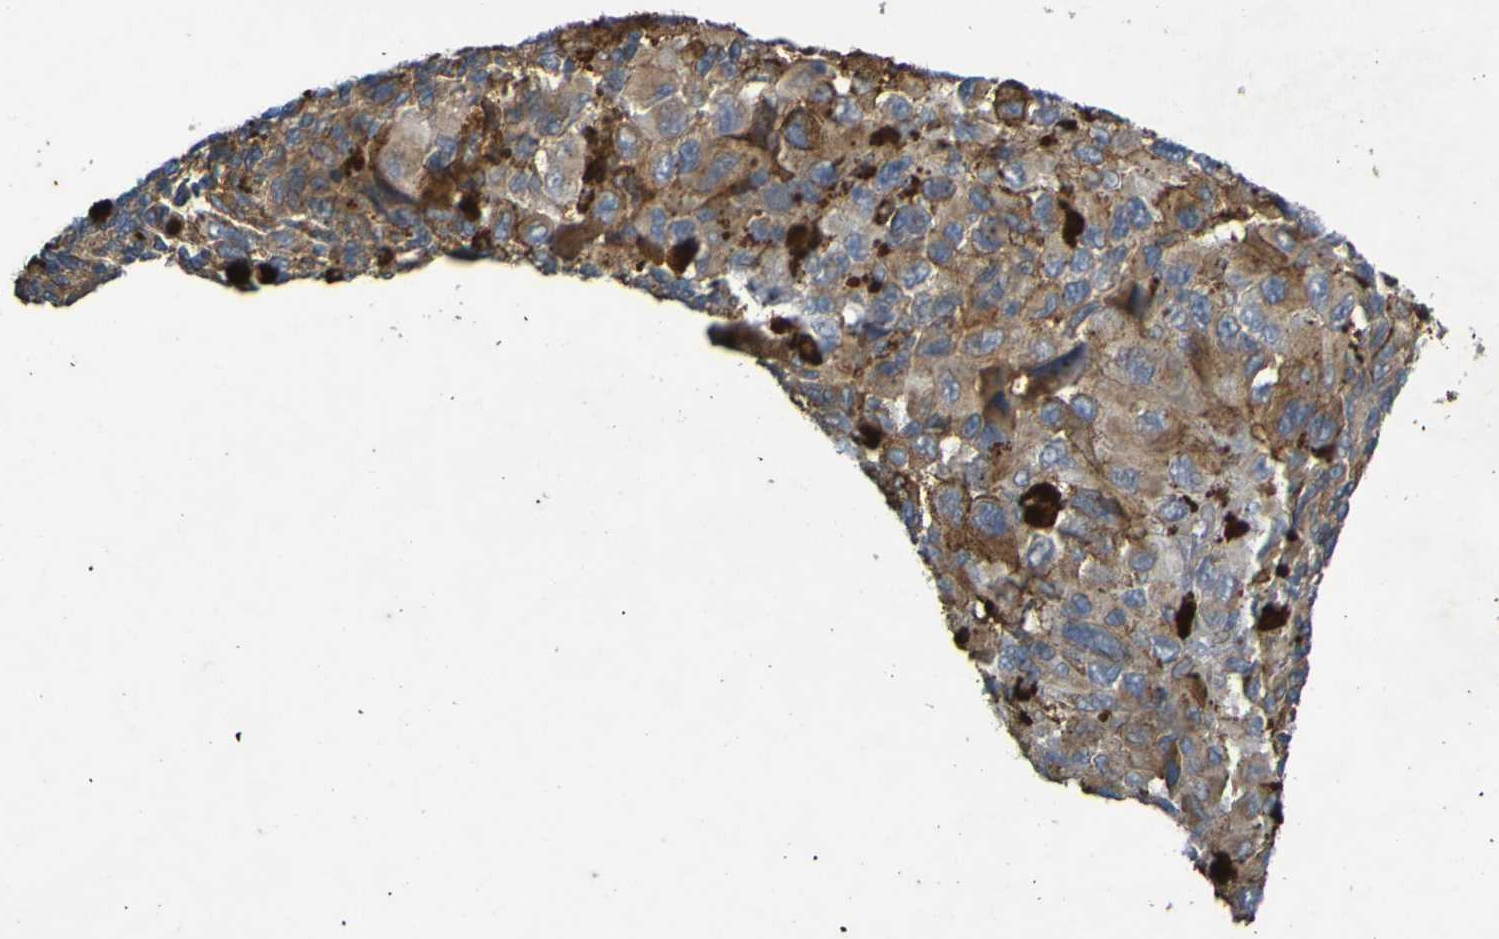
{"staining": {"intensity": "moderate", "quantity": "25%-75%", "location": "cytoplasmic/membranous"}, "tissue": "melanoma", "cell_type": "Tumor cells", "image_type": "cancer", "snomed": [{"axis": "morphology", "description": "Malignant melanoma, NOS"}, {"axis": "topography", "description": "Skin"}], "caption": "Immunohistochemical staining of human malignant melanoma demonstrates moderate cytoplasmic/membranous protein positivity in about 25%-75% of tumor cells. (brown staining indicates protein expression, while blue staining denotes nuclei).", "gene": "B3GAT2", "patient": {"sex": "female", "age": 73}}